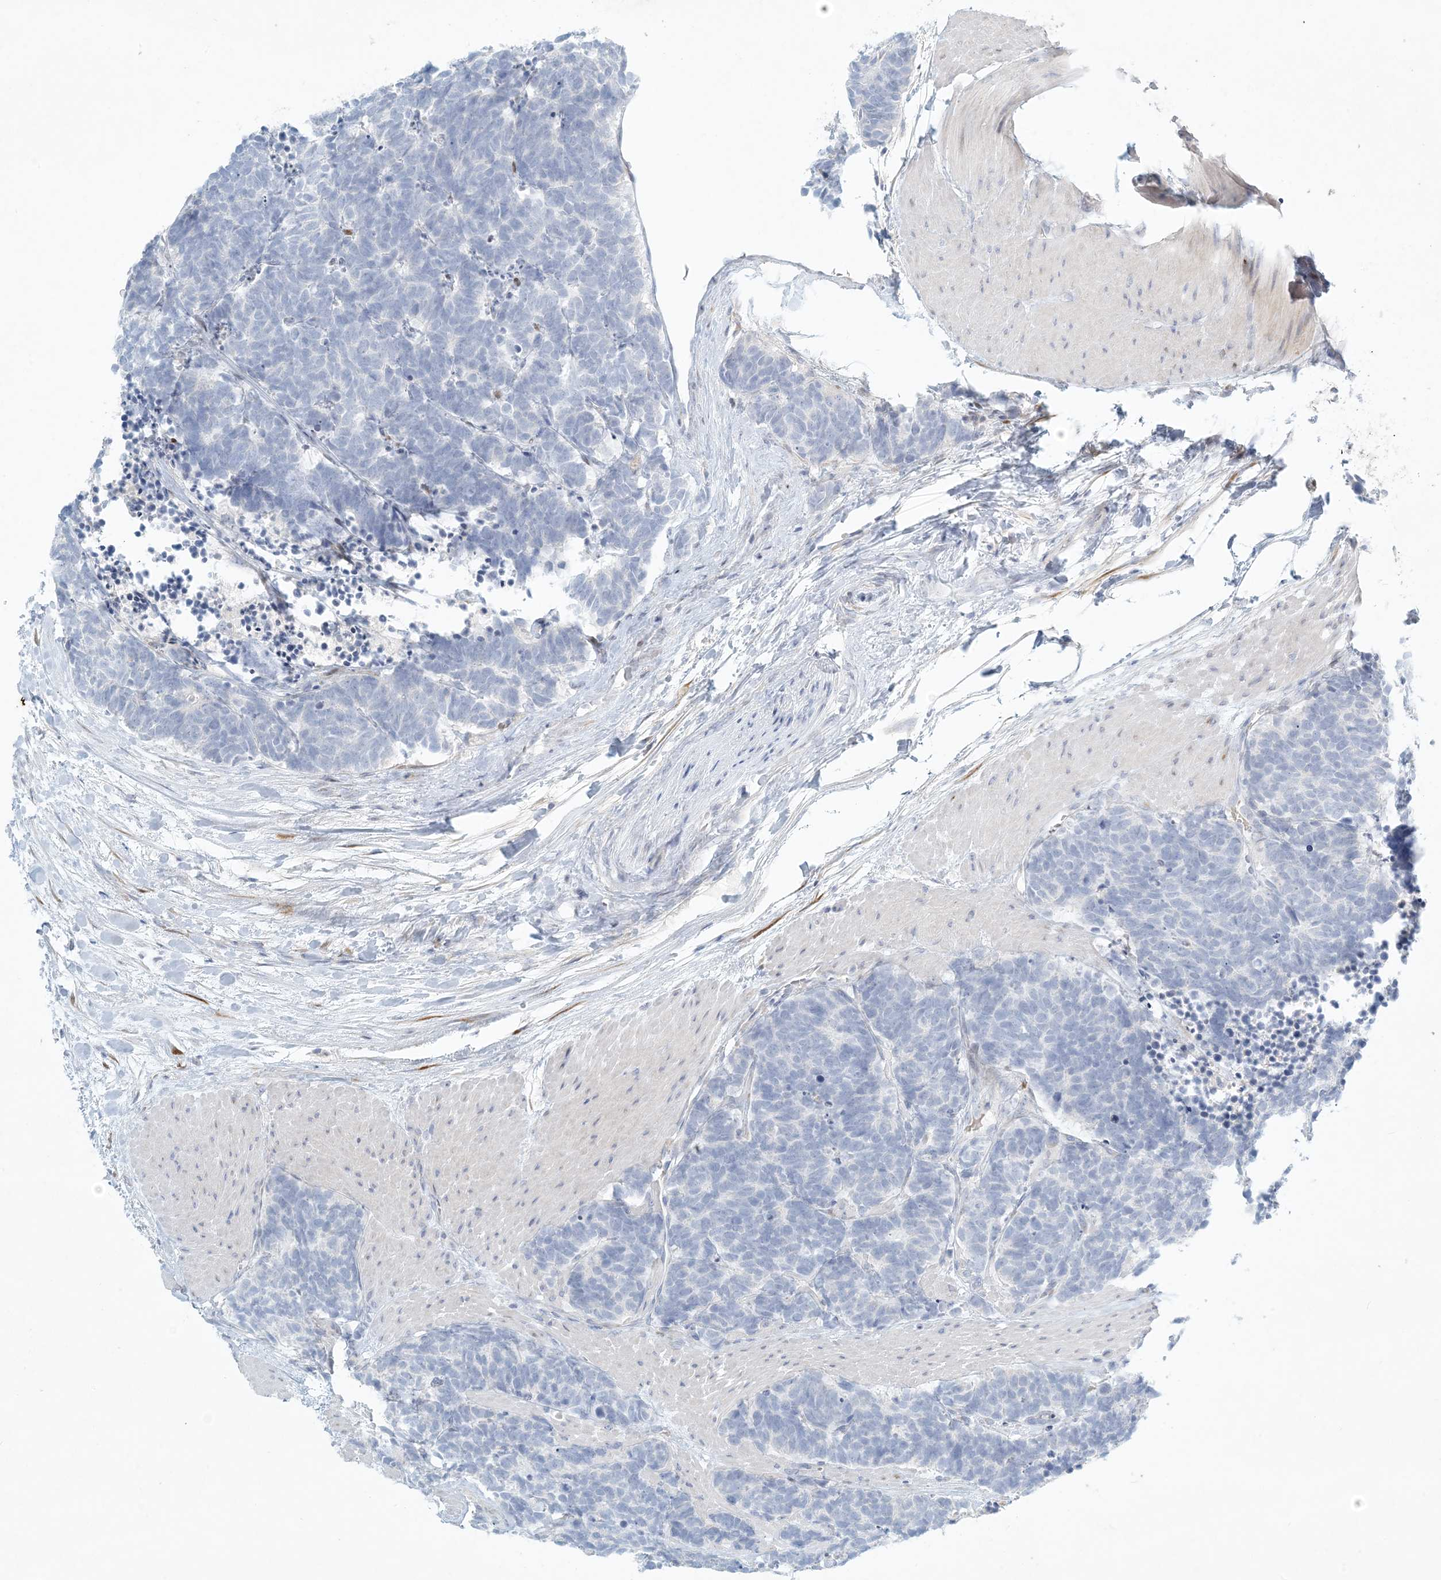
{"staining": {"intensity": "negative", "quantity": "none", "location": "none"}, "tissue": "carcinoid", "cell_type": "Tumor cells", "image_type": "cancer", "snomed": [{"axis": "morphology", "description": "Carcinoma, NOS"}, {"axis": "morphology", "description": "Carcinoid, malignant, NOS"}, {"axis": "topography", "description": "Urinary bladder"}], "caption": "This is a micrograph of immunohistochemistry staining of carcinoma, which shows no expression in tumor cells.", "gene": "ZNF385D", "patient": {"sex": "male", "age": 57}}